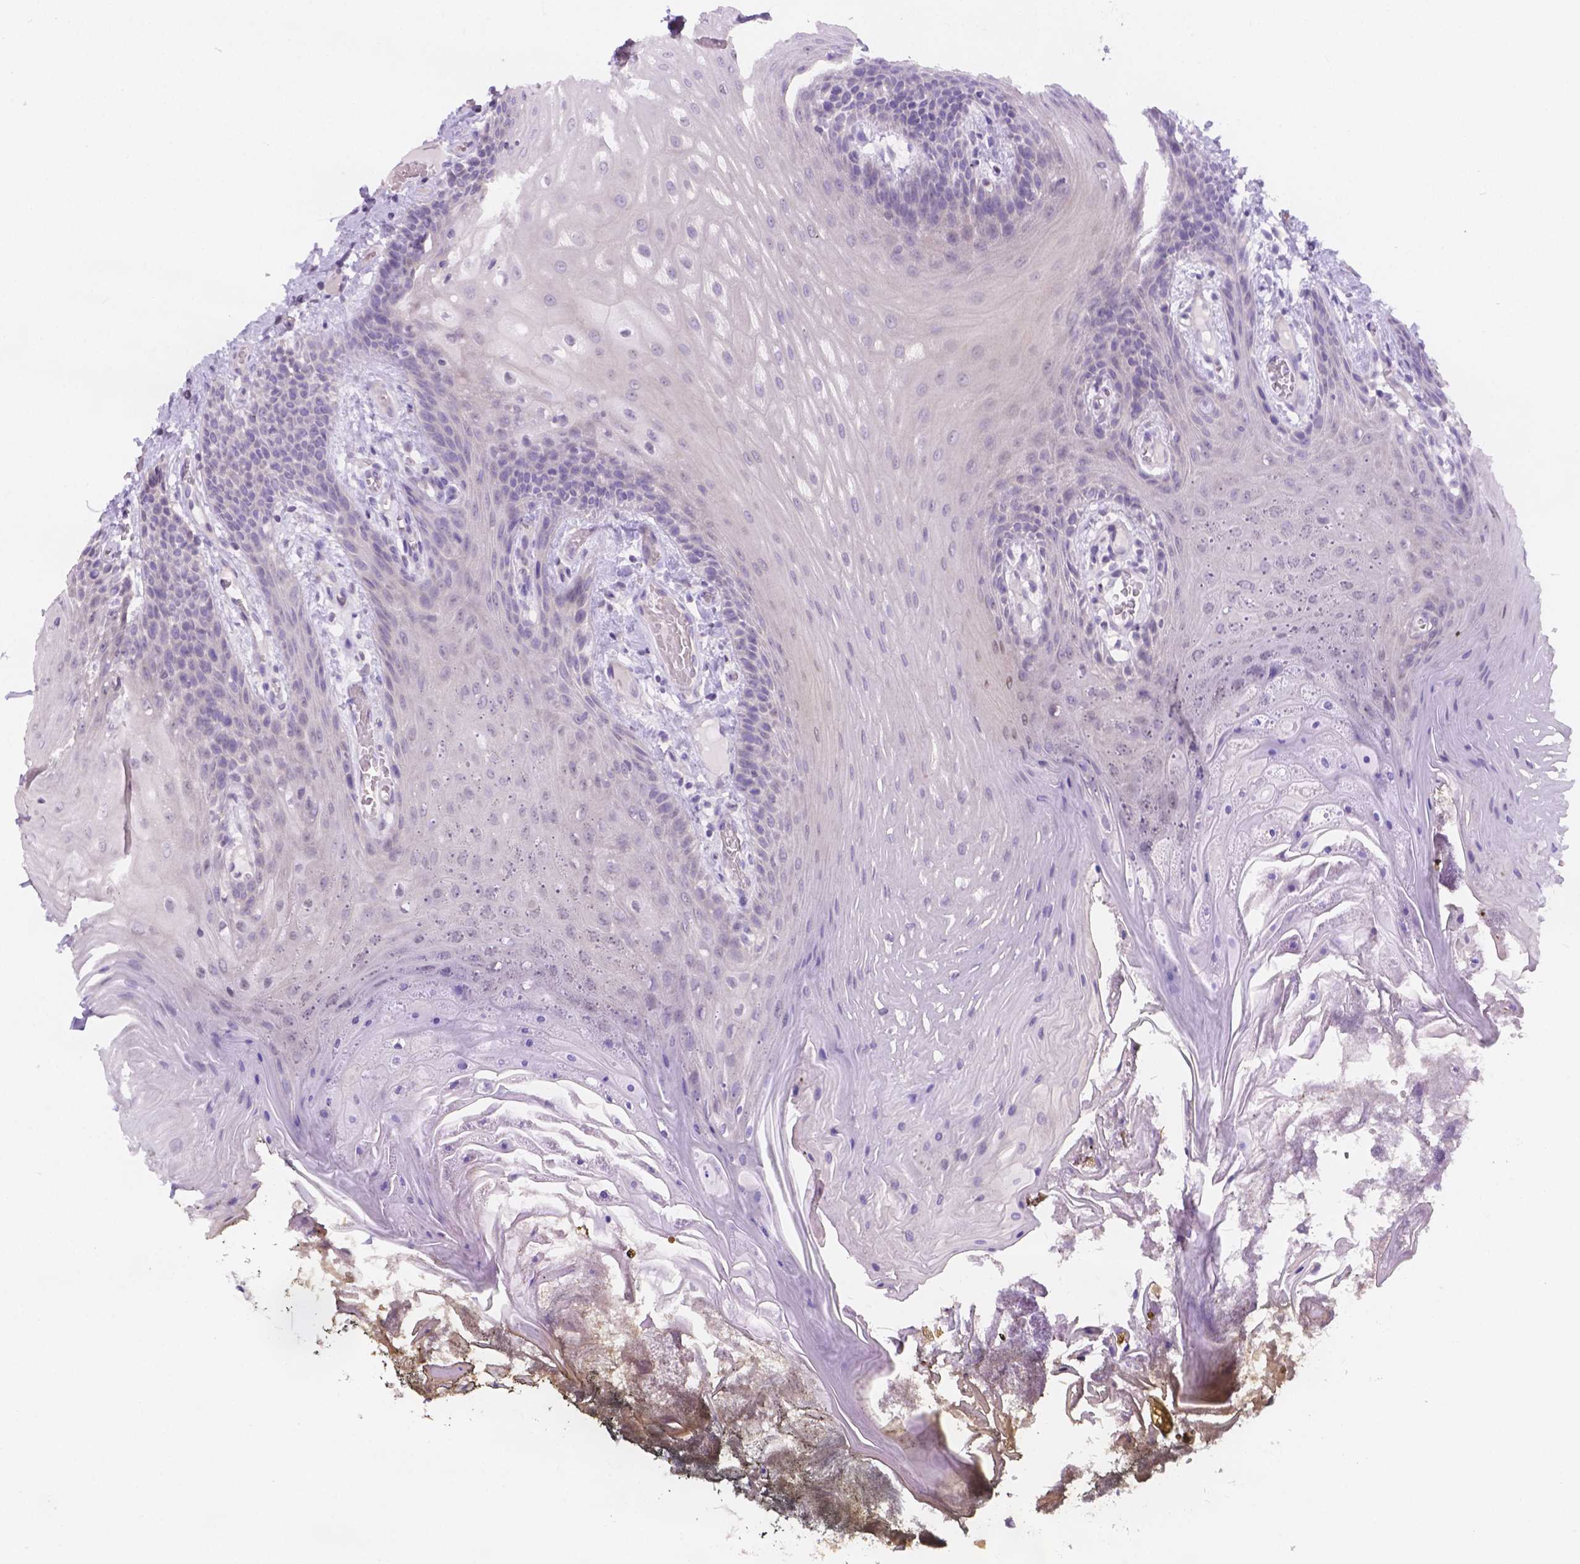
{"staining": {"intensity": "negative", "quantity": "none", "location": "none"}, "tissue": "oral mucosa", "cell_type": "Squamous epithelial cells", "image_type": "normal", "snomed": [{"axis": "morphology", "description": "Normal tissue, NOS"}, {"axis": "topography", "description": "Oral tissue"}], "caption": "Immunohistochemical staining of normal human oral mucosa demonstrates no significant expression in squamous epithelial cells. (DAB (3,3'-diaminobenzidine) immunohistochemistry (IHC) visualized using brightfield microscopy, high magnification).", "gene": "CD96", "patient": {"sex": "male", "age": 9}}